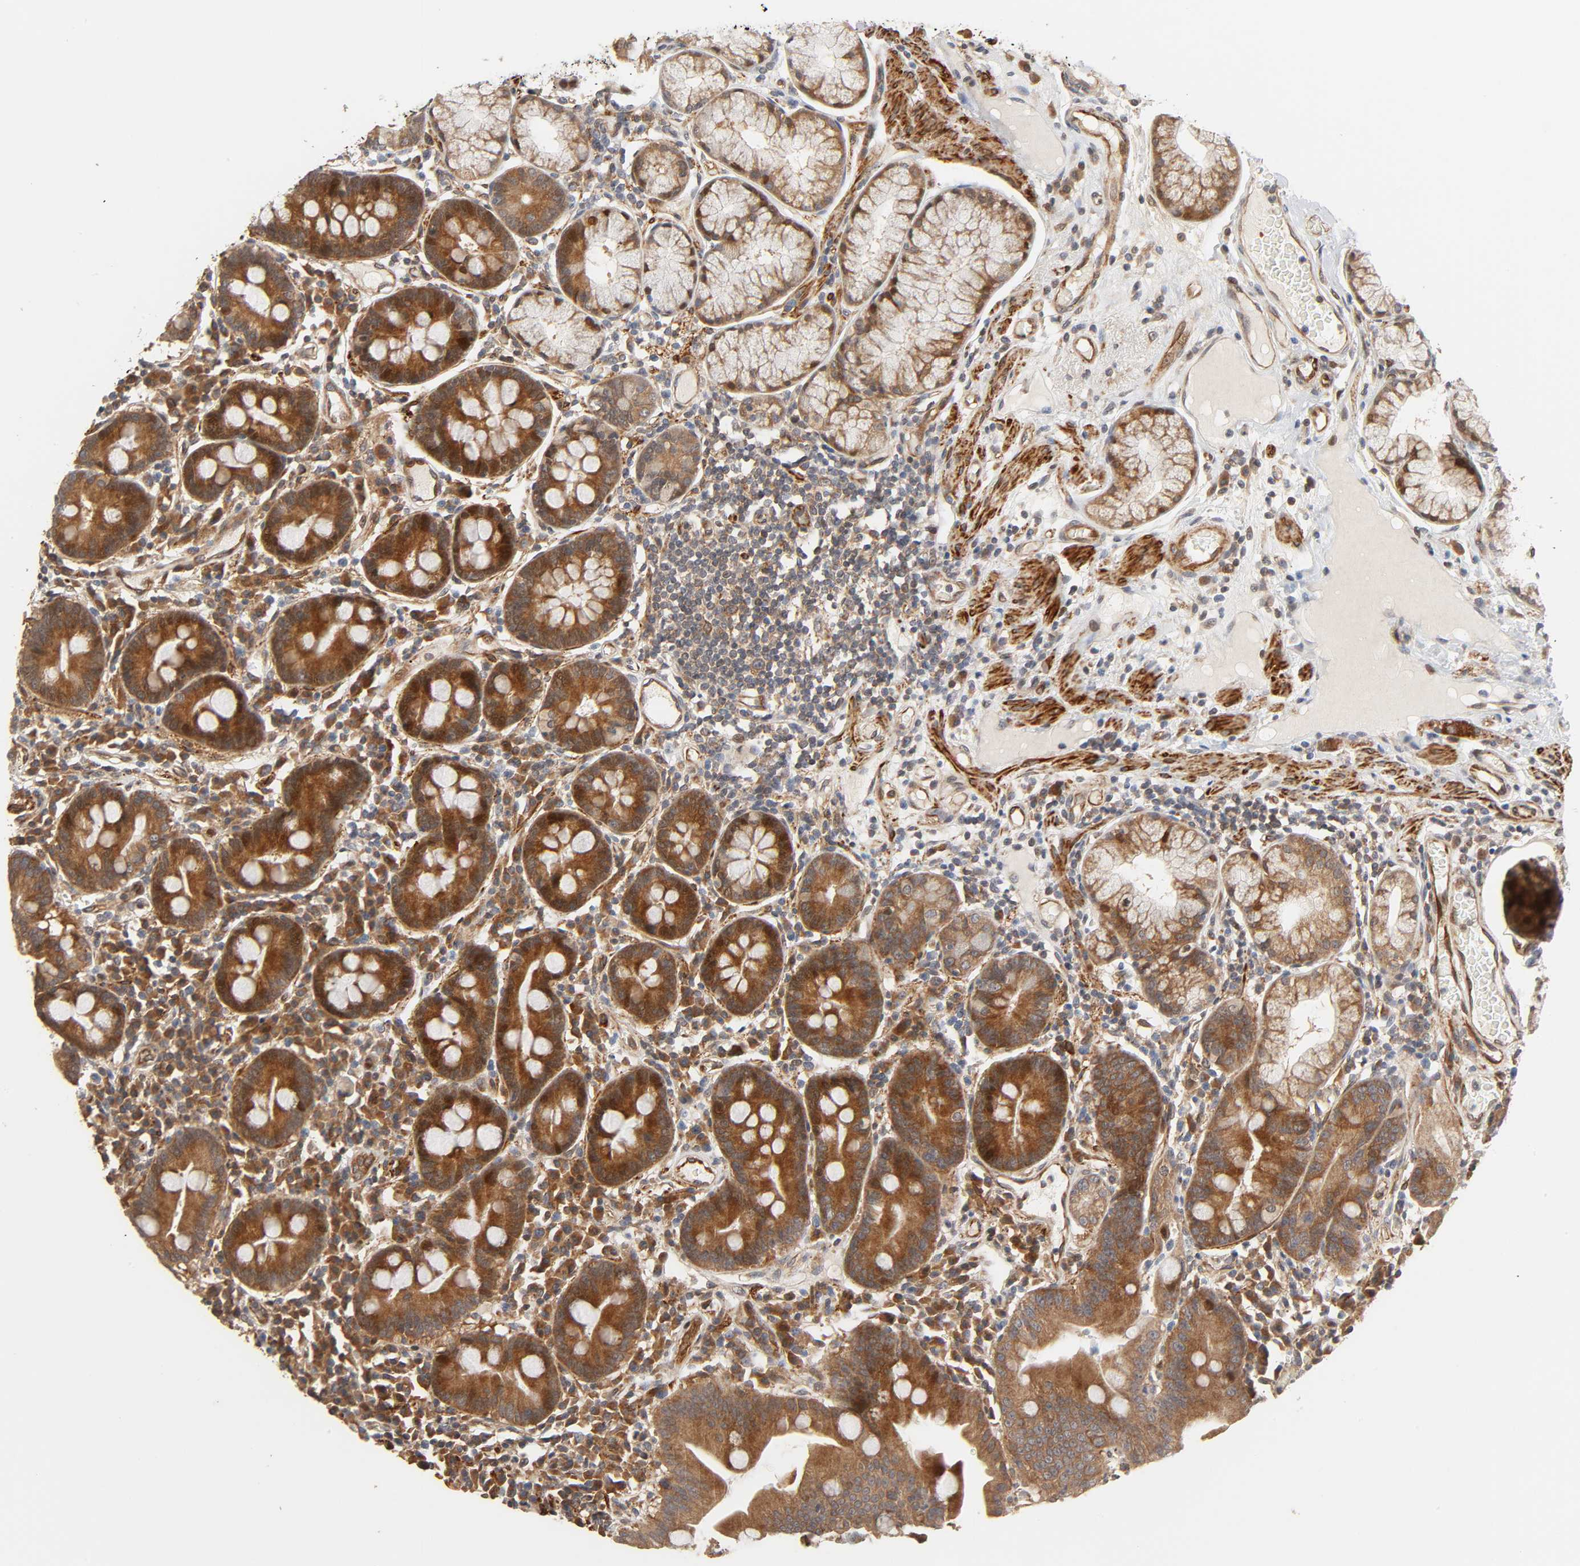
{"staining": {"intensity": "strong", "quantity": ">75%", "location": "cytoplasmic/membranous,nuclear"}, "tissue": "duodenum", "cell_type": "Glandular cells", "image_type": "normal", "snomed": [{"axis": "morphology", "description": "Normal tissue, NOS"}, {"axis": "topography", "description": "Duodenum"}], "caption": "The histopathology image exhibits staining of benign duodenum, revealing strong cytoplasmic/membranous,nuclear protein expression (brown color) within glandular cells.", "gene": "NEMF", "patient": {"sex": "male", "age": 50}}